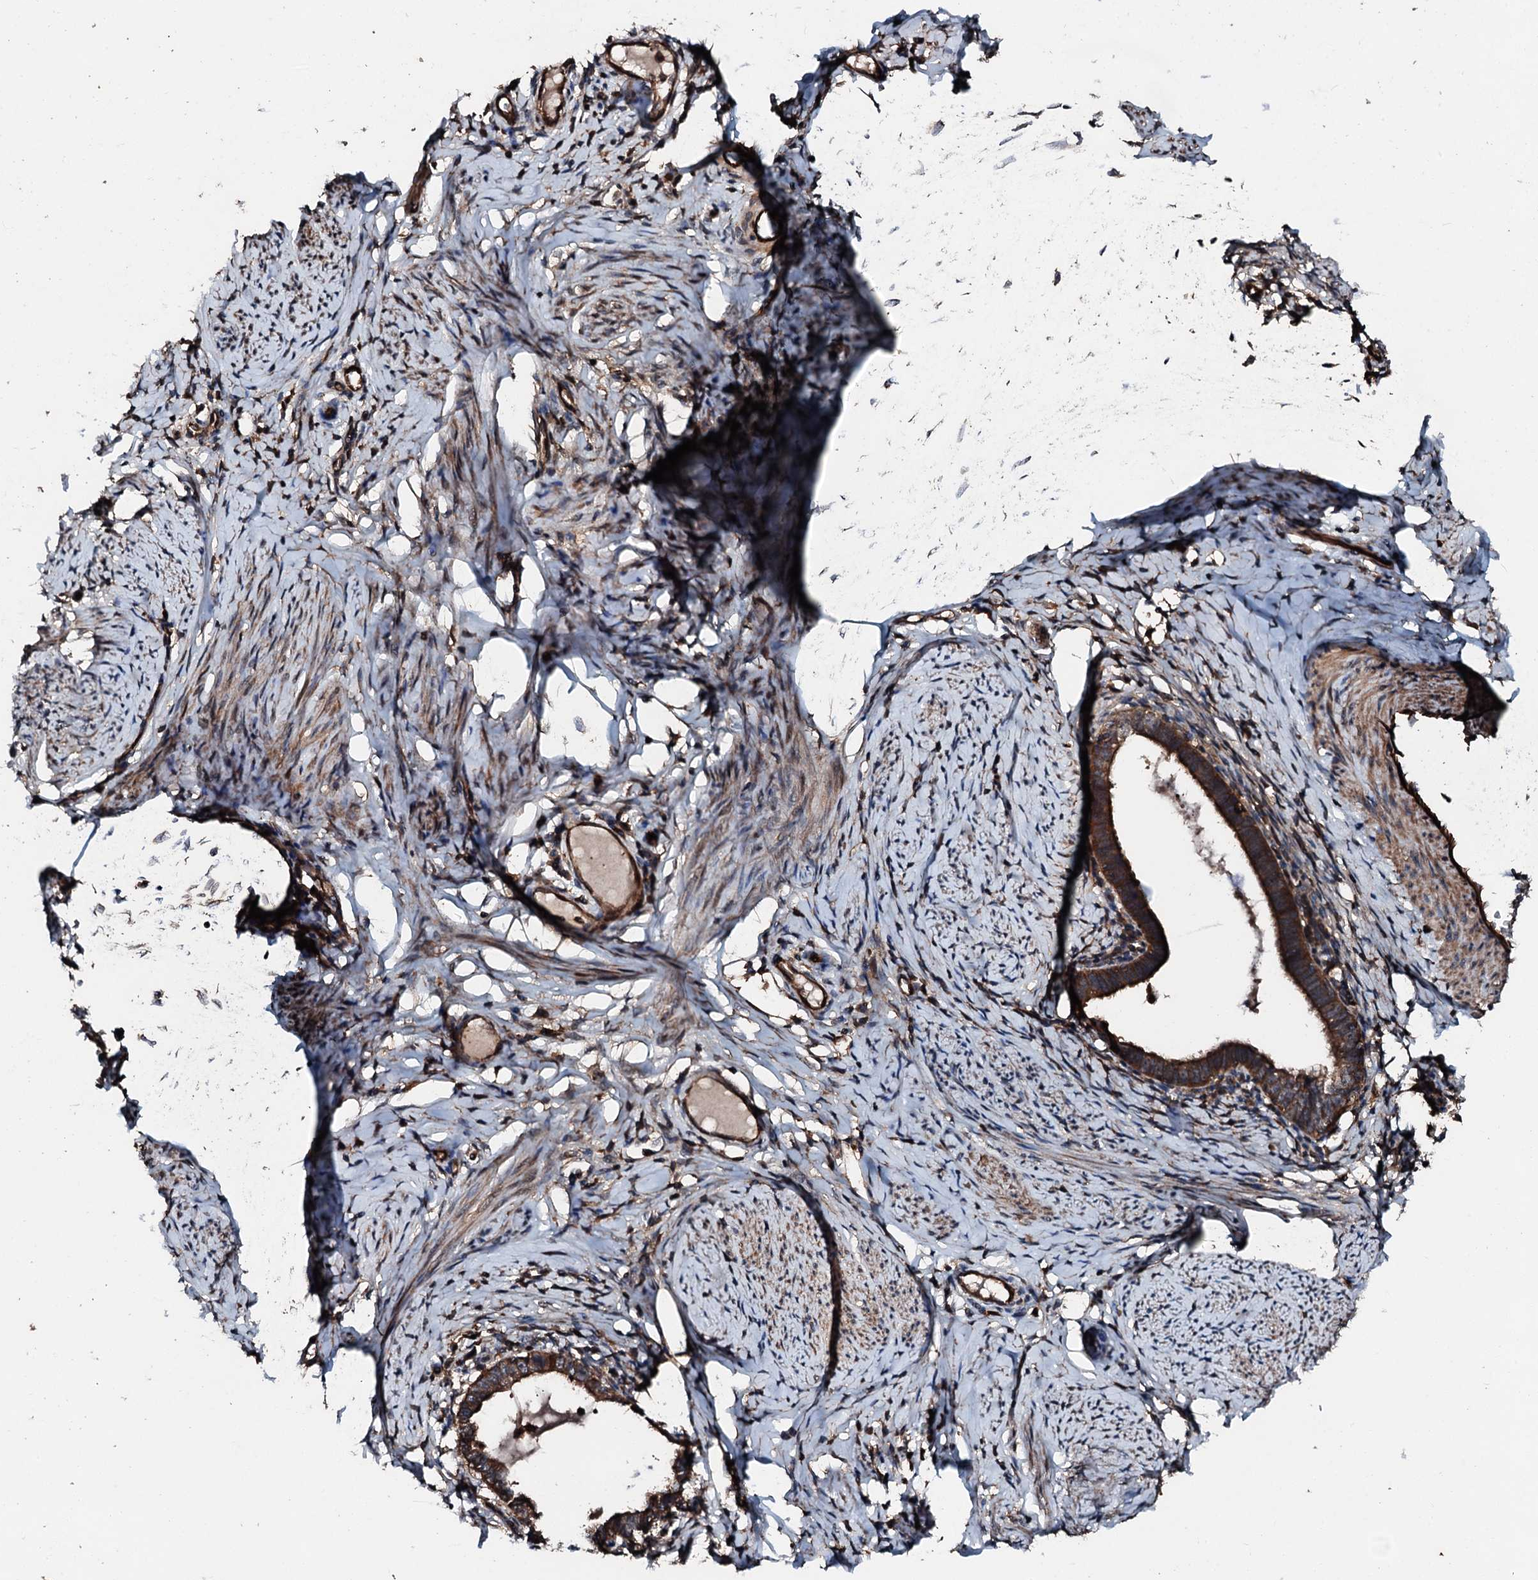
{"staining": {"intensity": "moderate", "quantity": ">75%", "location": "cytoplasmic/membranous"}, "tissue": "cervical cancer", "cell_type": "Tumor cells", "image_type": "cancer", "snomed": [{"axis": "morphology", "description": "Adenocarcinoma, NOS"}, {"axis": "topography", "description": "Cervix"}], "caption": "A brown stain highlights moderate cytoplasmic/membranous expression of a protein in human cervical cancer (adenocarcinoma) tumor cells.", "gene": "FGD4", "patient": {"sex": "female", "age": 36}}